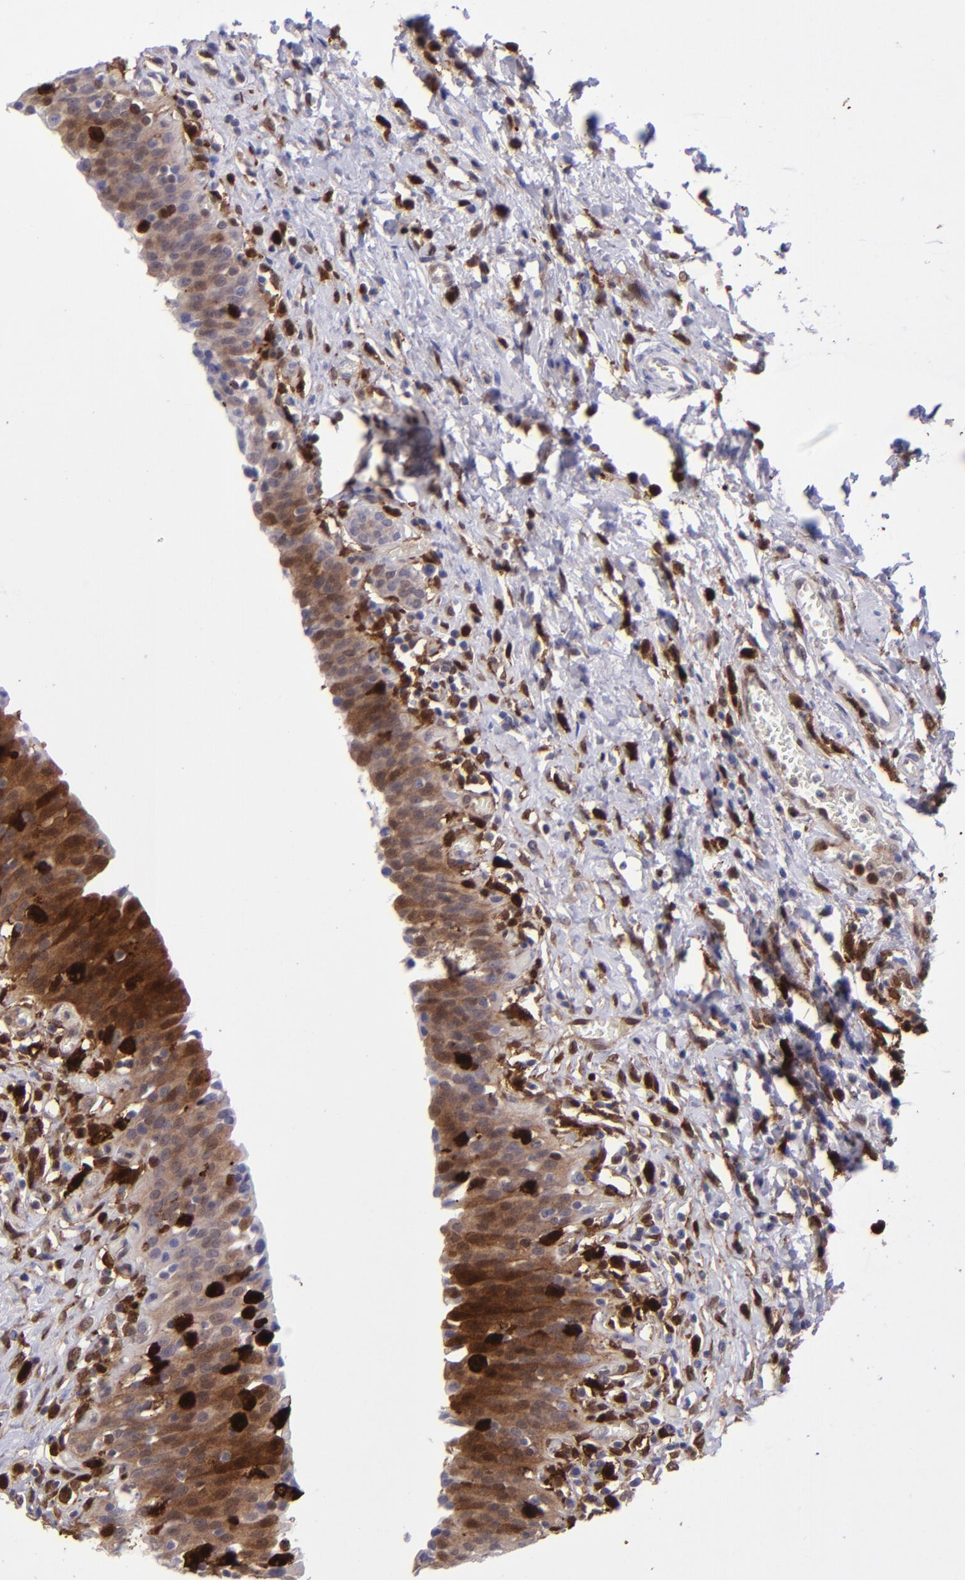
{"staining": {"intensity": "strong", "quantity": "<25%", "location": "cytoplasmic/membranous,nuclear"}, "tissue": "urinary bladder", "cell_type": "Urothelial cells", "image_type": "normal", "snomed": [{"axis": "morphology", "description": "Normal tissue, NOS"}, {"axis": "topography", "description": "Urinary bladder"}], "caption": "The histopathology image displays staining of normal urinary bladder, revealing strong cytoplasmic/membranous,nuclear protein positivity (brown color) within urothelial cells. The protein is stained brown, and the nuclei are stained in blue (DAB IHC with brightfield microscopy, high magnification).", "gene": "TYMP", "patient": {"sex": "male", "age": 51}}